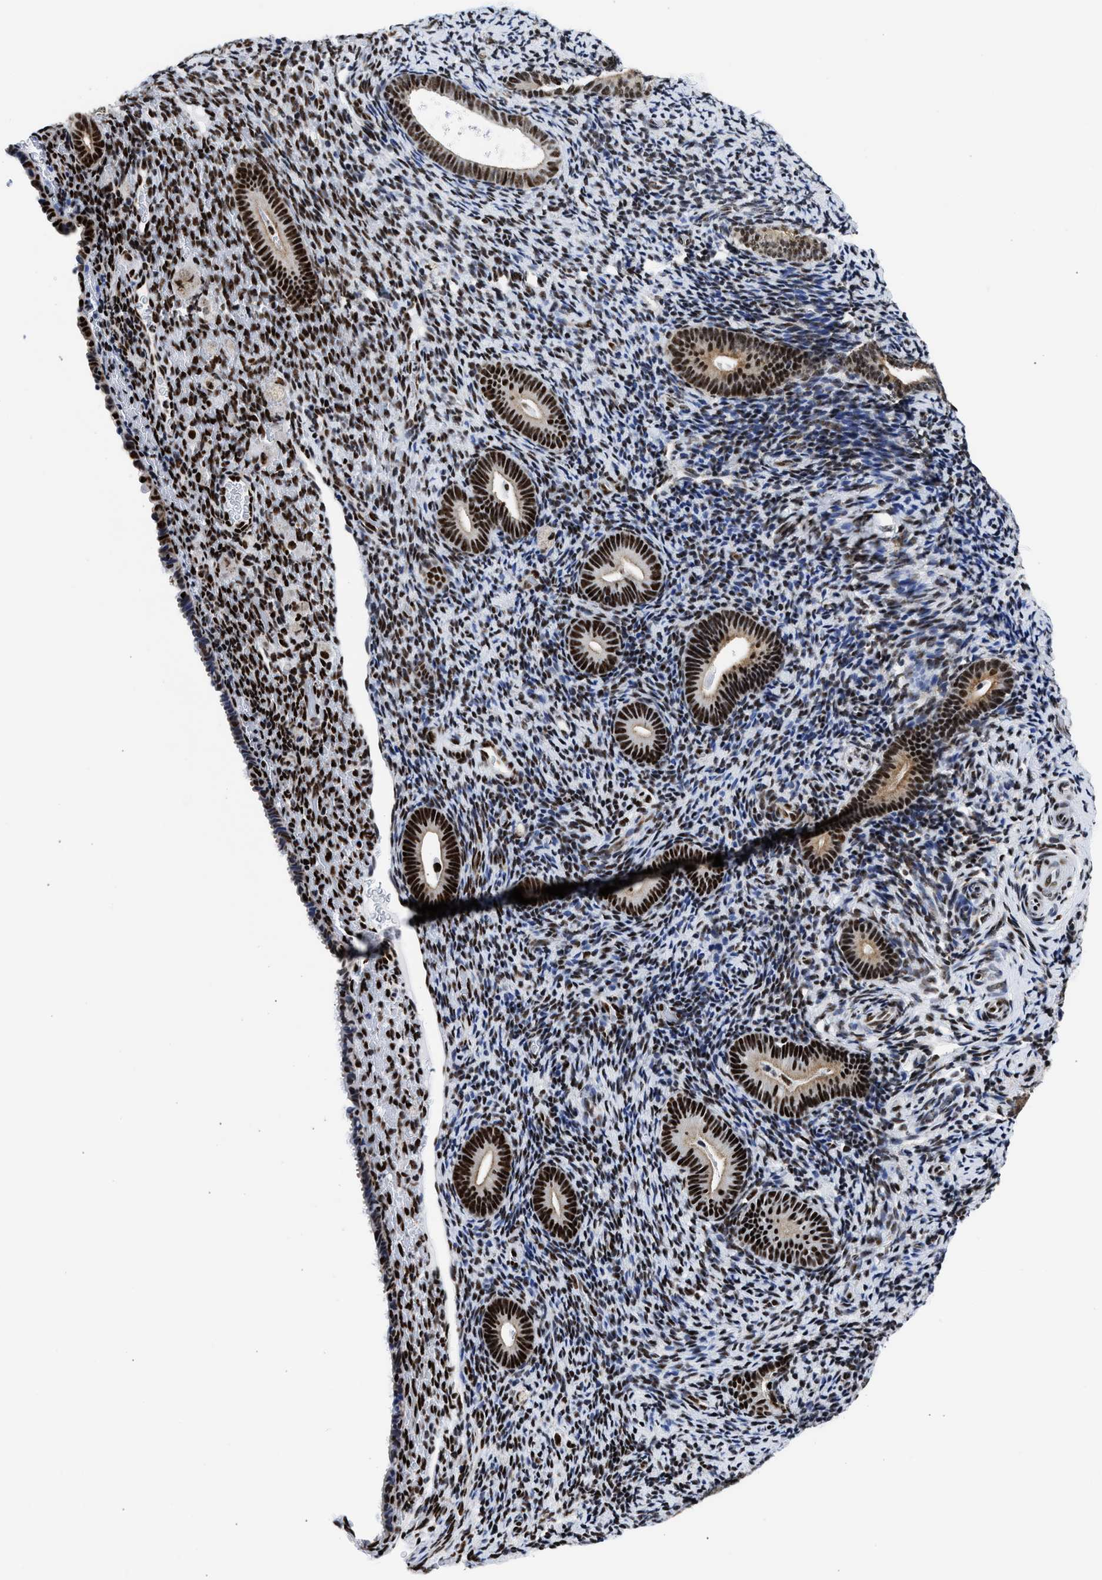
{"staining": {"intensity": "strong", "quantity": "25%-75%", "location": "nuclear"}, "tissue": "endometrium", "cell_type": "Cells in endometrial stroma", "image_type": "normal", "snomed": [{"axis": "morphology", "description": "Normal tissue, NOS"}, {"axis": "topography", "description": "Endometrium"}], "caption": "Immunohistochemical staining of unremarkable human endometrium reveals high levels of strong nuclear expression in approximately 25%-75% of cells in endometrial stroma. The staining is performed using DAB (3,3'-diaminobenzidine) brown chromogen to label protein expression. The nuclei are counter-stained blue using hematoxylin.", "gene": "RBM8A", "patient": {"sex": "female", "age": 51}}